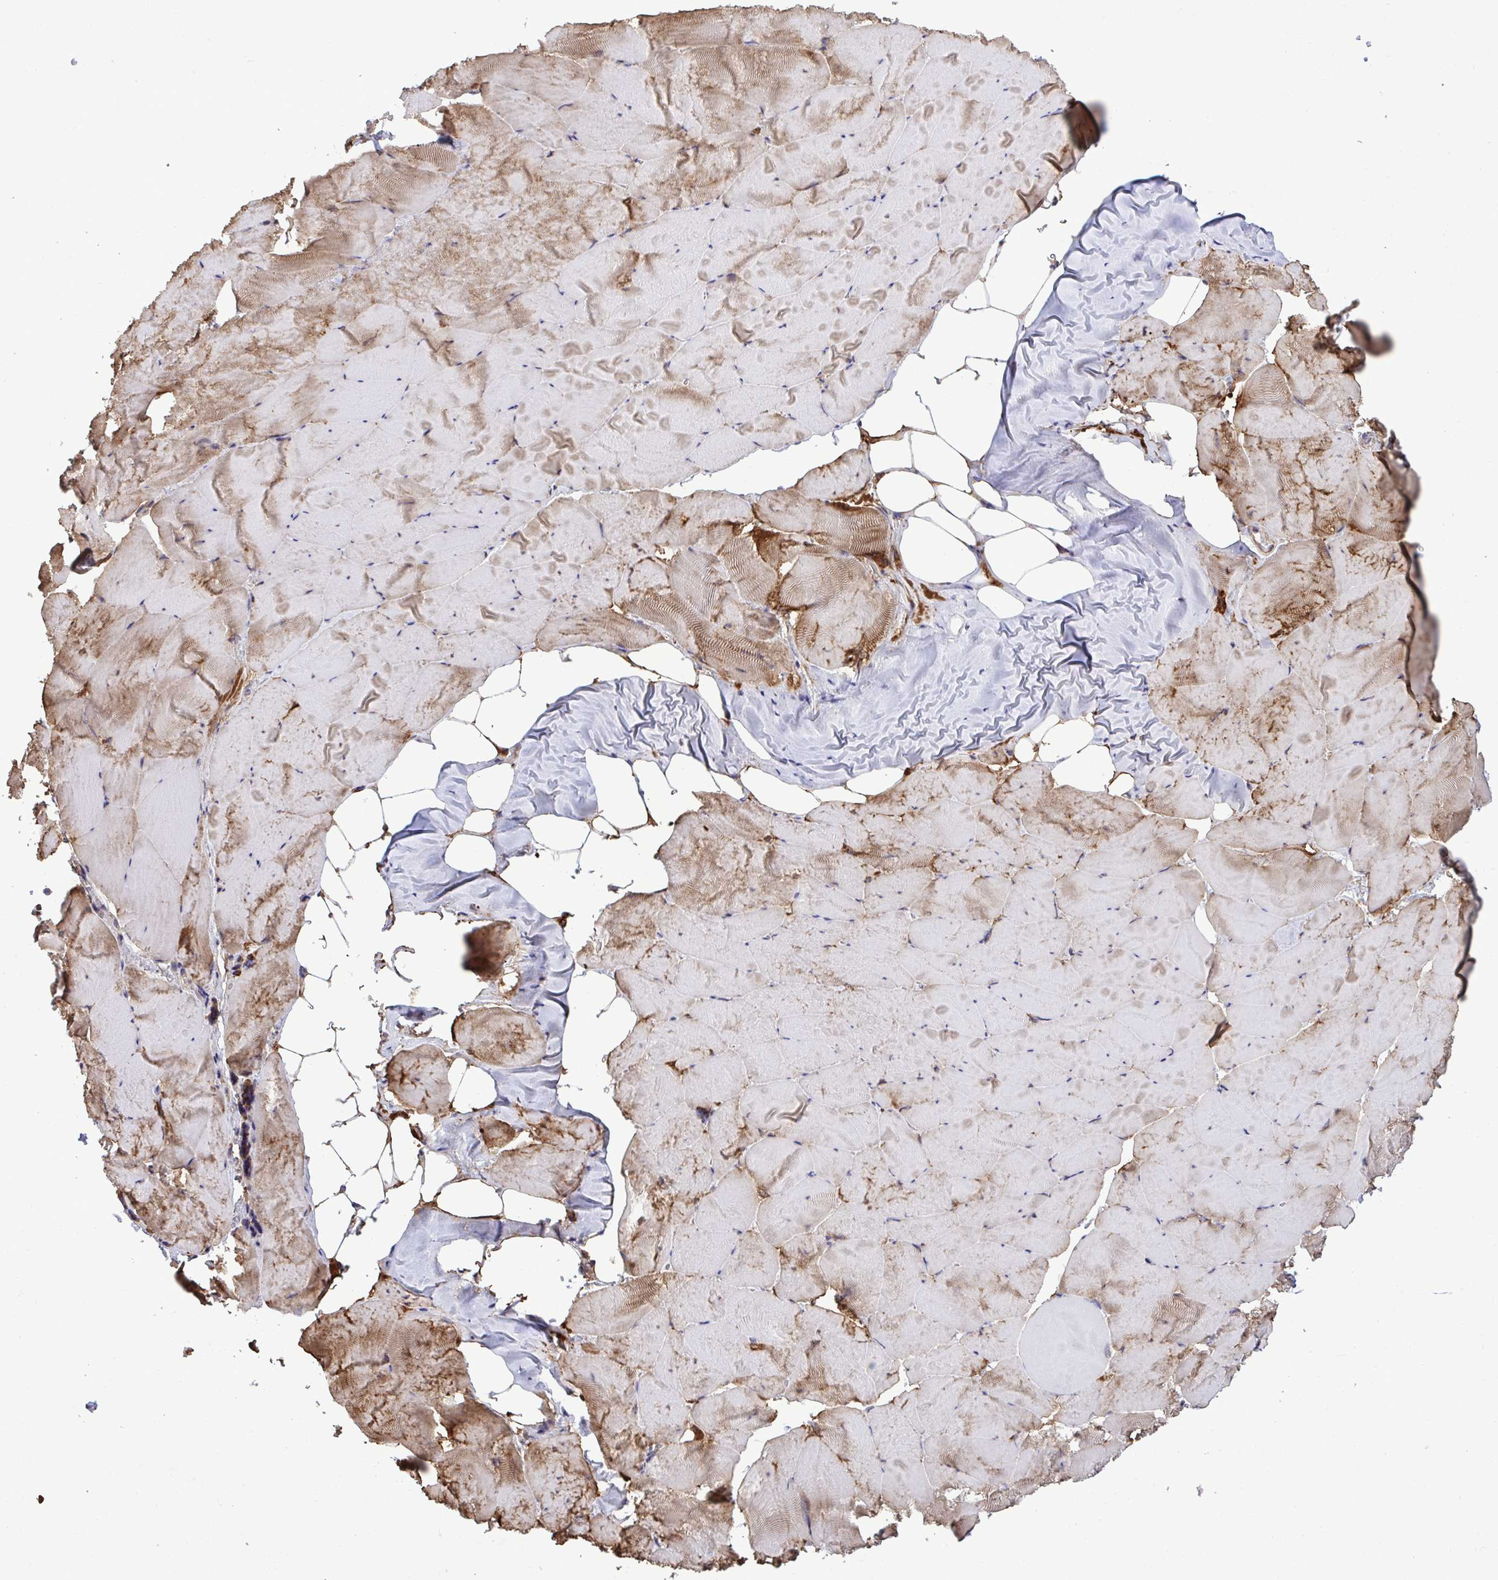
{"staining": {"intensity": "moderate", "quantity": "25%-75%", "location": "cytoplasmic/membranous"}, "tissue": "skeletal muscle", "cell_type": "Myocytes", "image_type": "normal", "snomed": [{"axis": "morphology", "description": "Normal tissue, NOS"}, {"axis": "topography", "description": "Skeletal muscle"}], "caption": "Skeletal muscle was stained to show a protein in brown. There is medium levels of moderate cytoplasmic/membranous staining in about 25%-75% of myocytes. Using DAB (brown) and hematoxylin (blue) stains, captured at high magnification using brightfield microscopy.", "gene": "RPS15", "patient": {"sex": "female", "age": 64}}